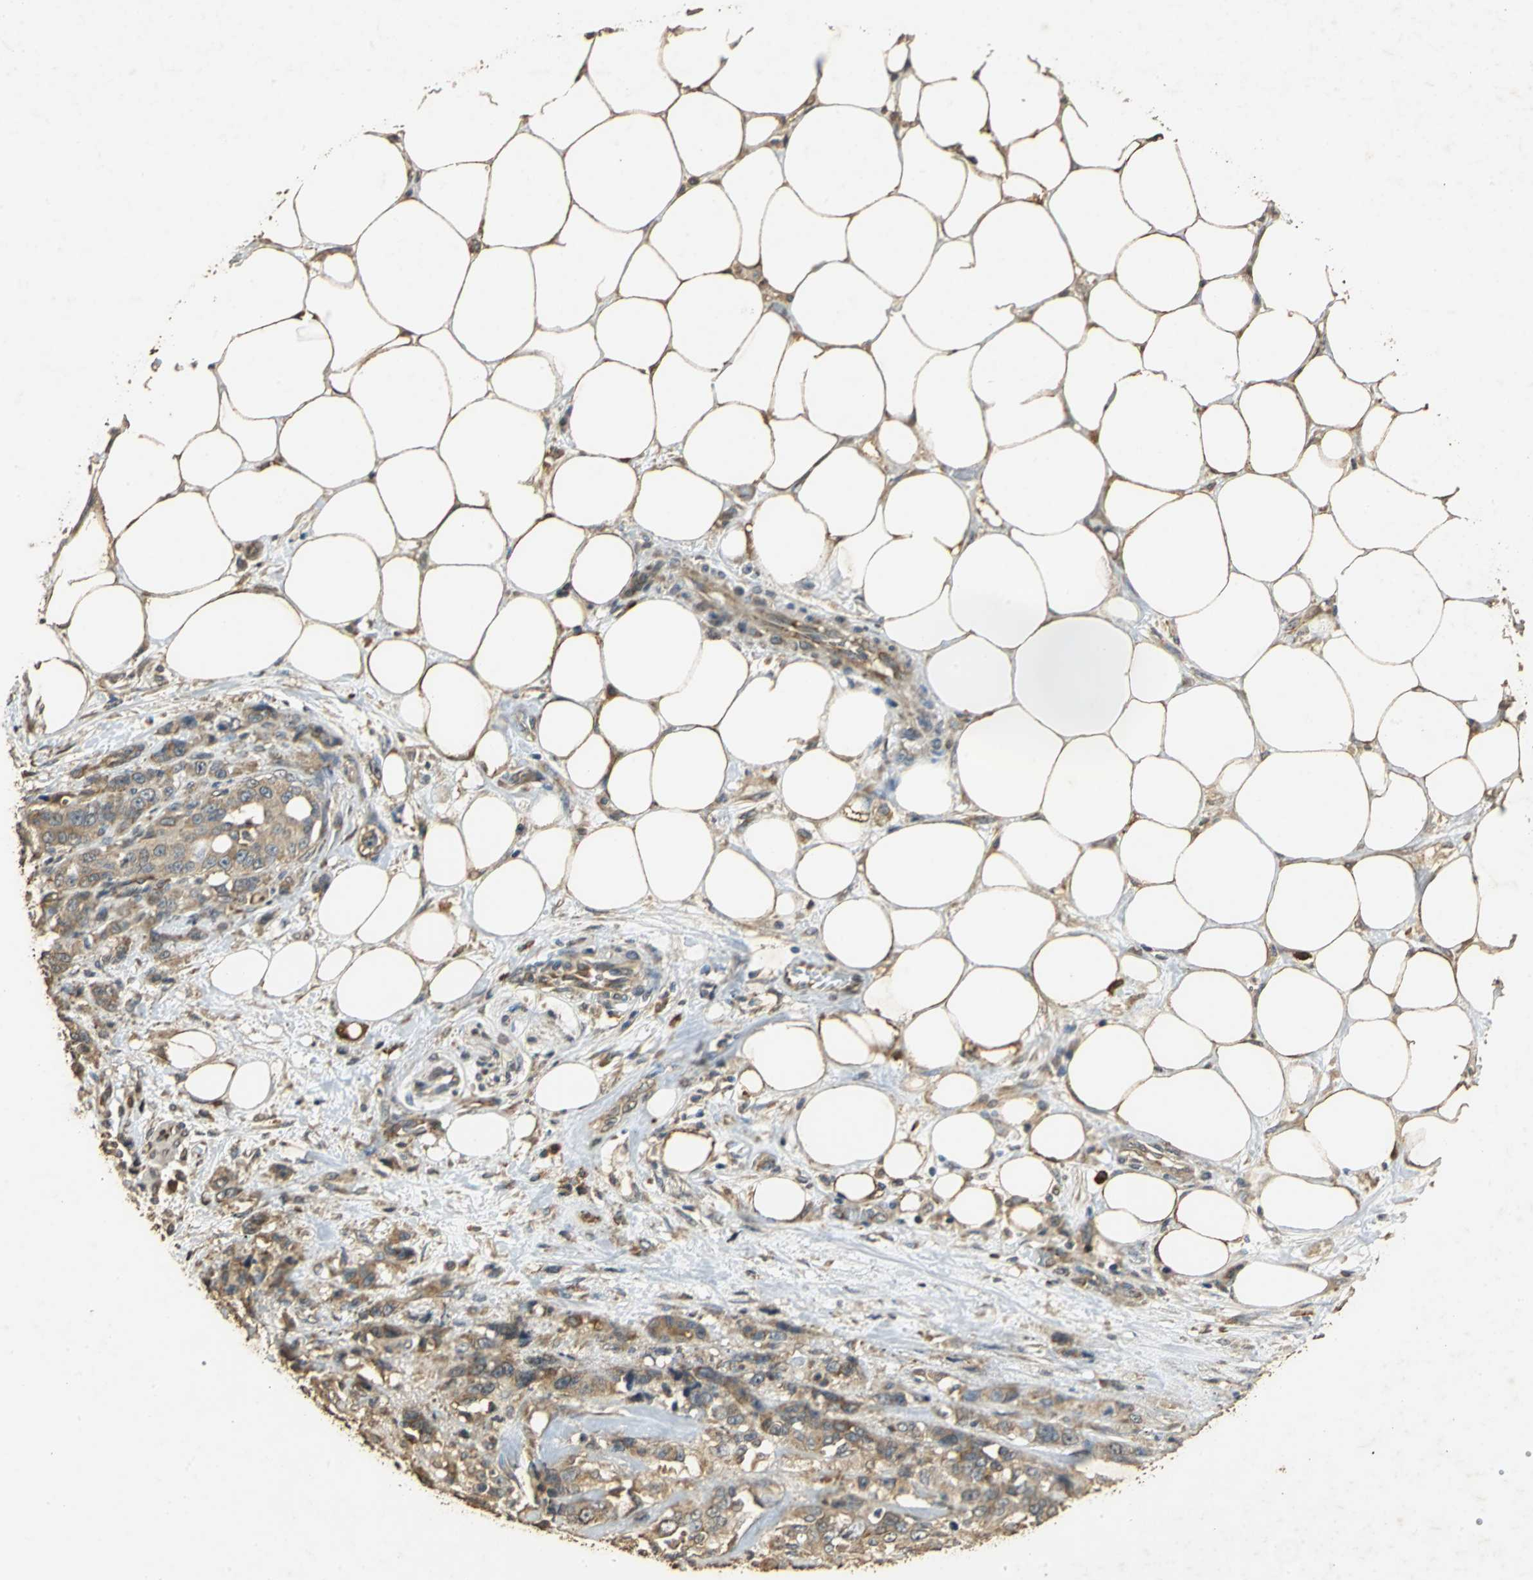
{"staining": {"intensity": "weak", "quantity": ">75%", "location": "cytoplasmic/membranous"}, "tissue": "pancreatic cancer", "cell_type": "Tumor cells", "image_type": "cancer", "snomed": [{"axis": "morphology", "description": "Adenocarcinoma, NOS"}, {"axis": "topography", "description": "Pancreas"}], "caption": "Pancreatic cancer (adenocarcinoma) was stained to show a protein in brown. There is low levels of weak cytoplasmic/membranous staining in approximately >75% of tumor cells.", "gene": "ACSL4", "patient": {"sex": "male", "age": 46}}